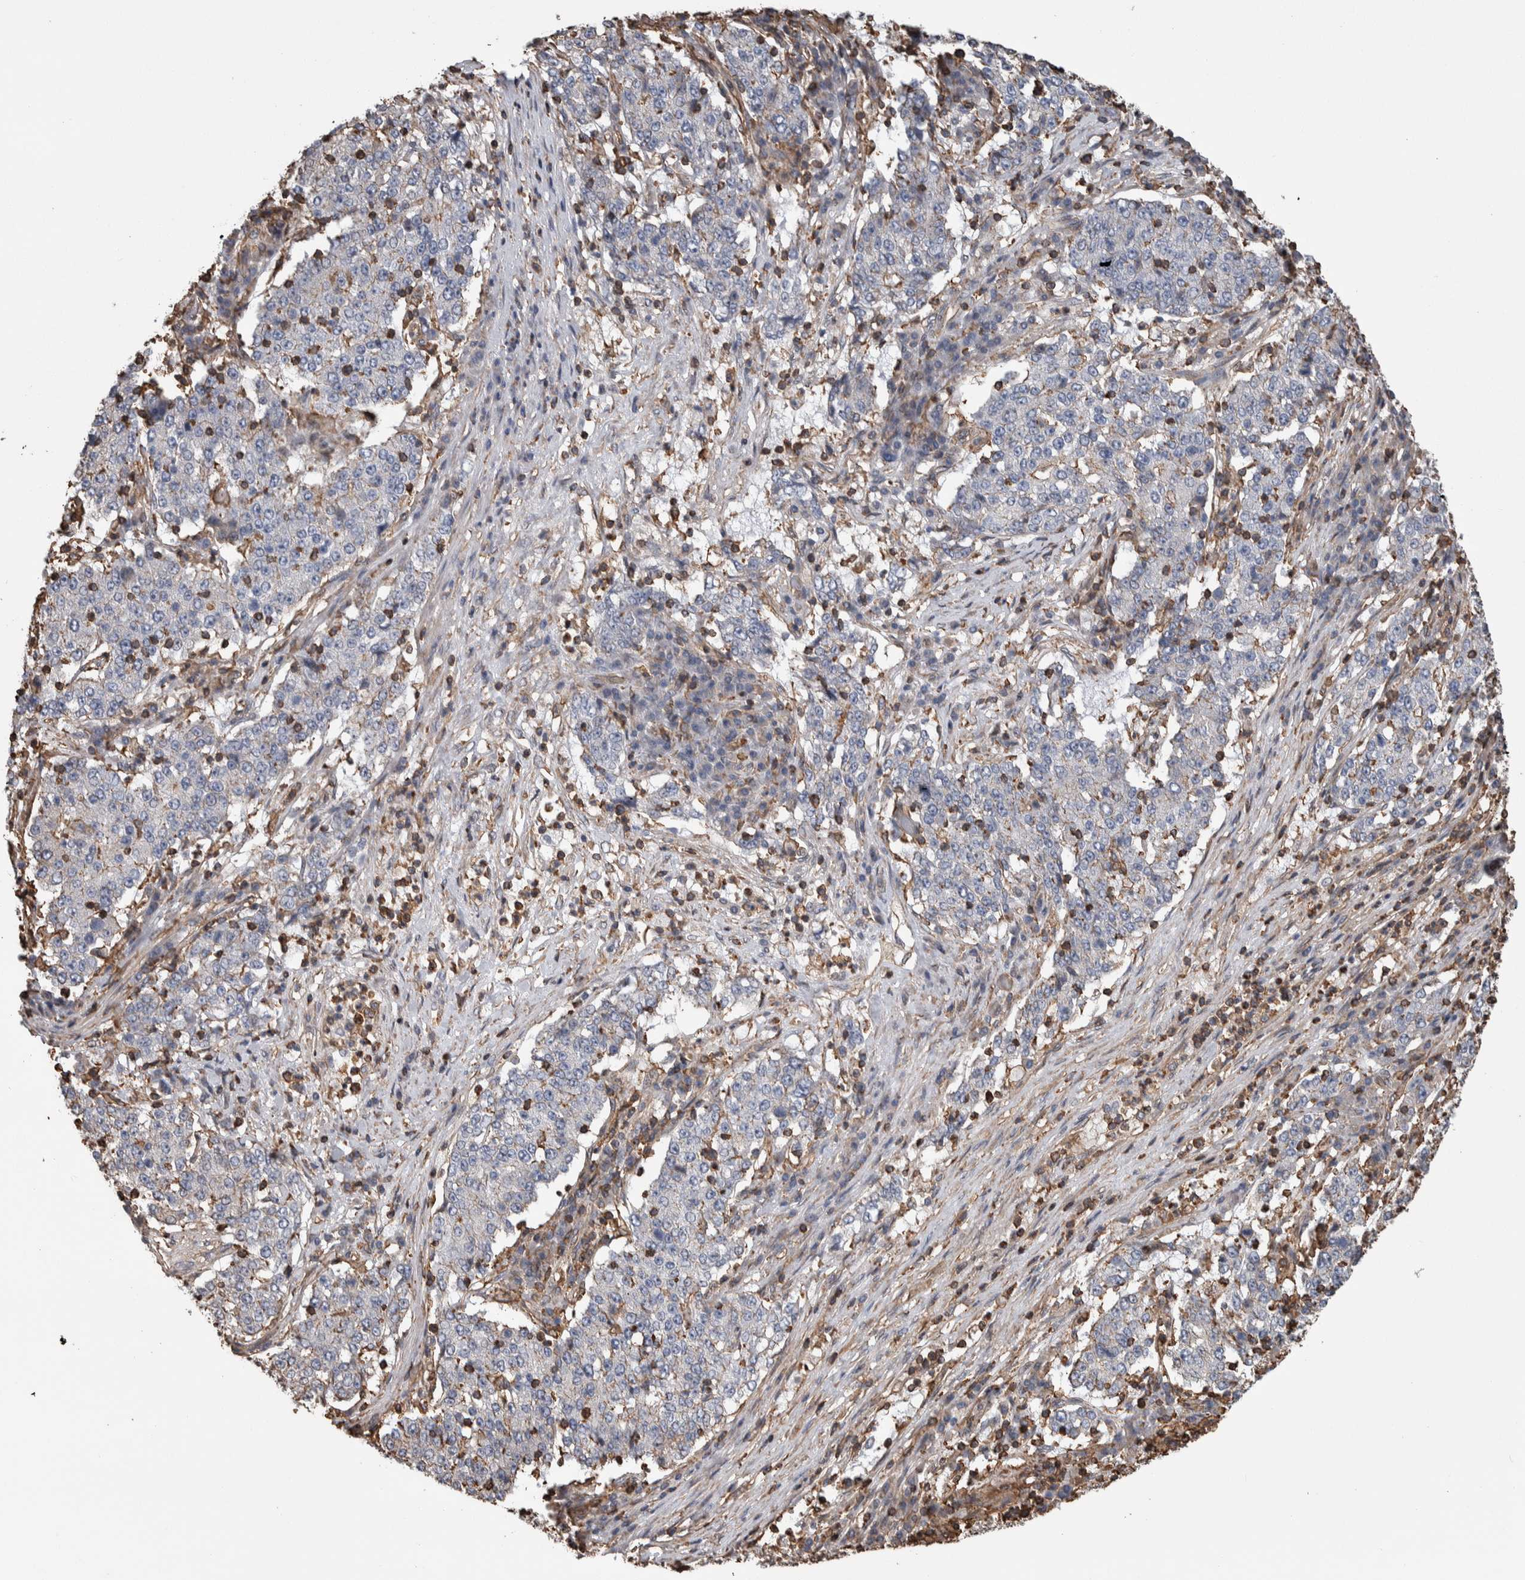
{"staining": {"intensity": "moderate", "quantity": "<25%", "location": "cytoplasmic/membranous"}, "tissue": "stomach cancer", "cell_type": "Tumor cells", "image_type": "cancer", "snomed": [{"axis": "morphology", "description": "Adenocarcinoma, NOS"}, {"axis": "topography", "description": "Stomach"}], "caption": "Stomach cancer (adenocarcinoma) stained with a brown dye demonstrates moderate cytoplasmic/membranous positive expression in about <25% of tumor cells.", "gene": "ENPP2", "patient": {"sex": "male", "age": 59}}